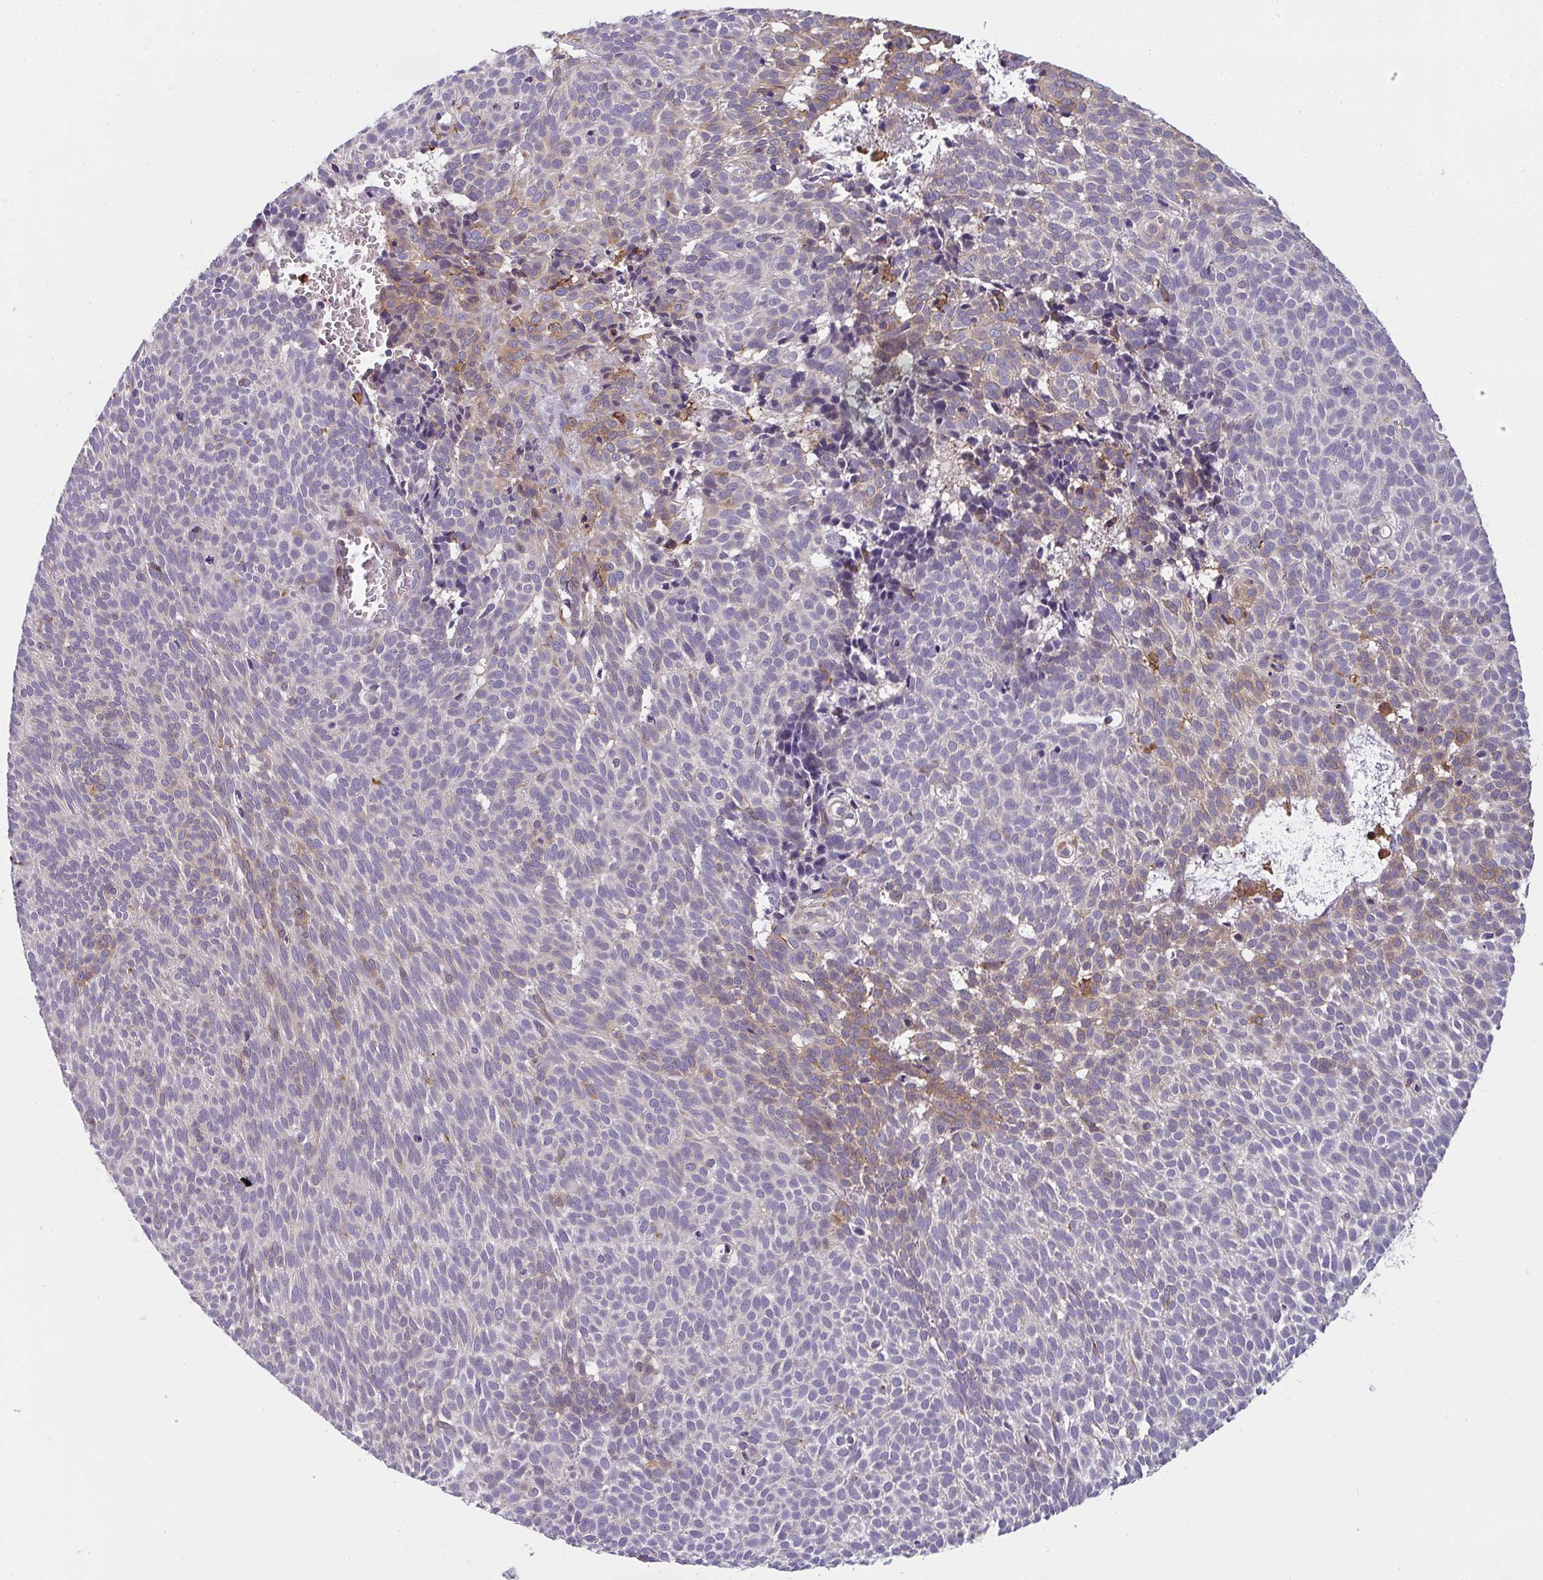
{"staining": {"intensity": "moderate", "quantity": "<25%", "location": "cytoplasmic/membranous"}, "tissue": "skin cancer", "cell_type": "Tumor cells", "image_type": "cancer", "snomed": [{"axis": "morphology", "description": "Basal cell carcinoma"}, {"axis": "topography", "description": "Skin"}], "caption": "This is an image of immunohistochemistry staining of skin basal cell carcinoma, which shows moderate positivity in the cytoplasmic/membranous of tumor cells.", "gene": "CSF3R", "patient": {"sex": "male", "age": 63}}